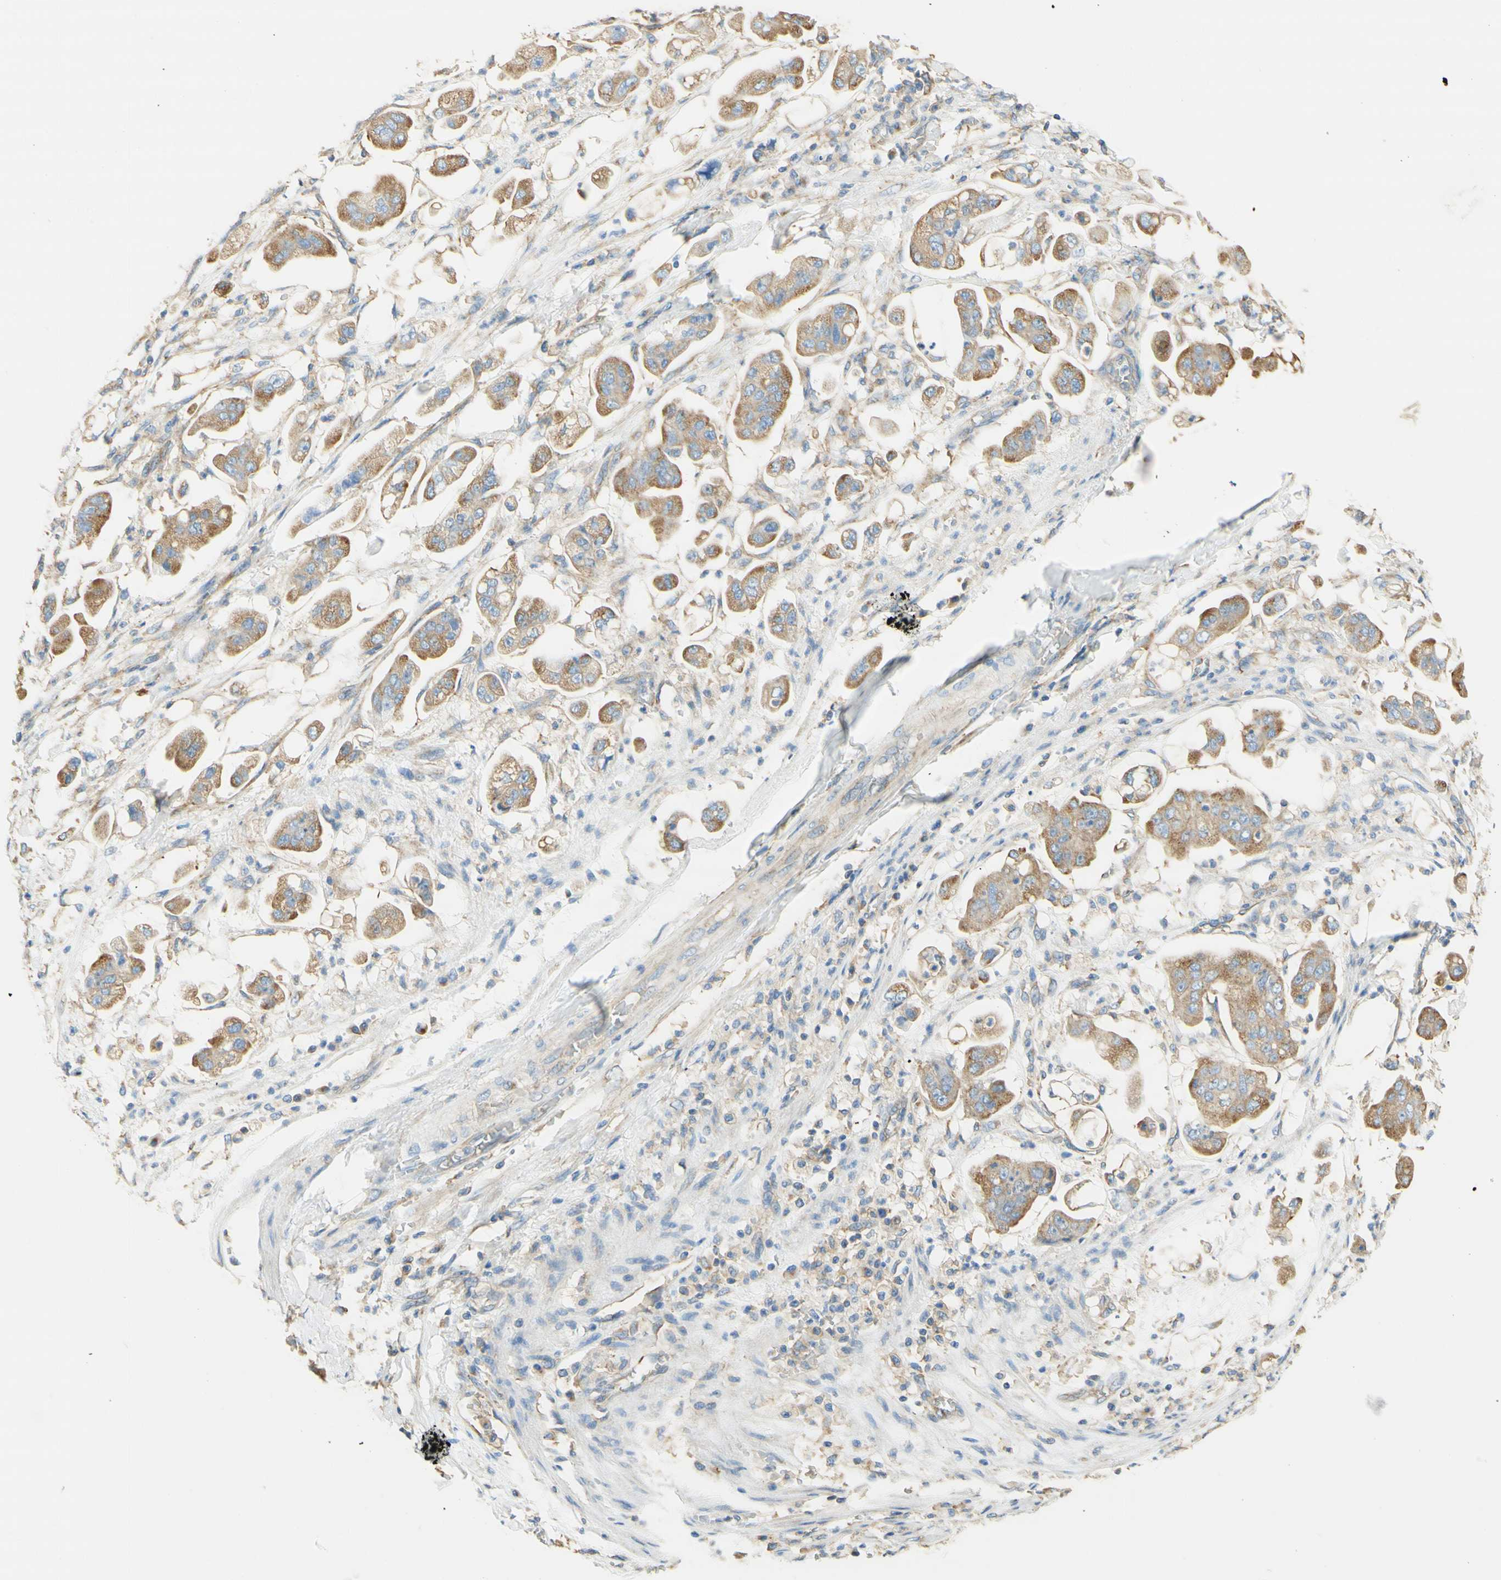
{"staining": {"intensity": "moderate", "quantity": ">75%", "location": "cytoplasmic/membranous"}, "tissue": "stomach cancer", "cell_type": "Tumor cells", "image_type": "cancer", "snomed": [{"axis": "morphology", "description": "Adenocarcinoma, NOS"}, {"axis": "topography", "description": "Stomach"}], "caption": "This is an image of immunohistochemistry staining of adenocarcinoma (stomach), which shows moderate positivity in the cytoplasmic/membranous of tumor cells.", "gene": "CLTC", "patient": {"sex": "male", "age": 62}}